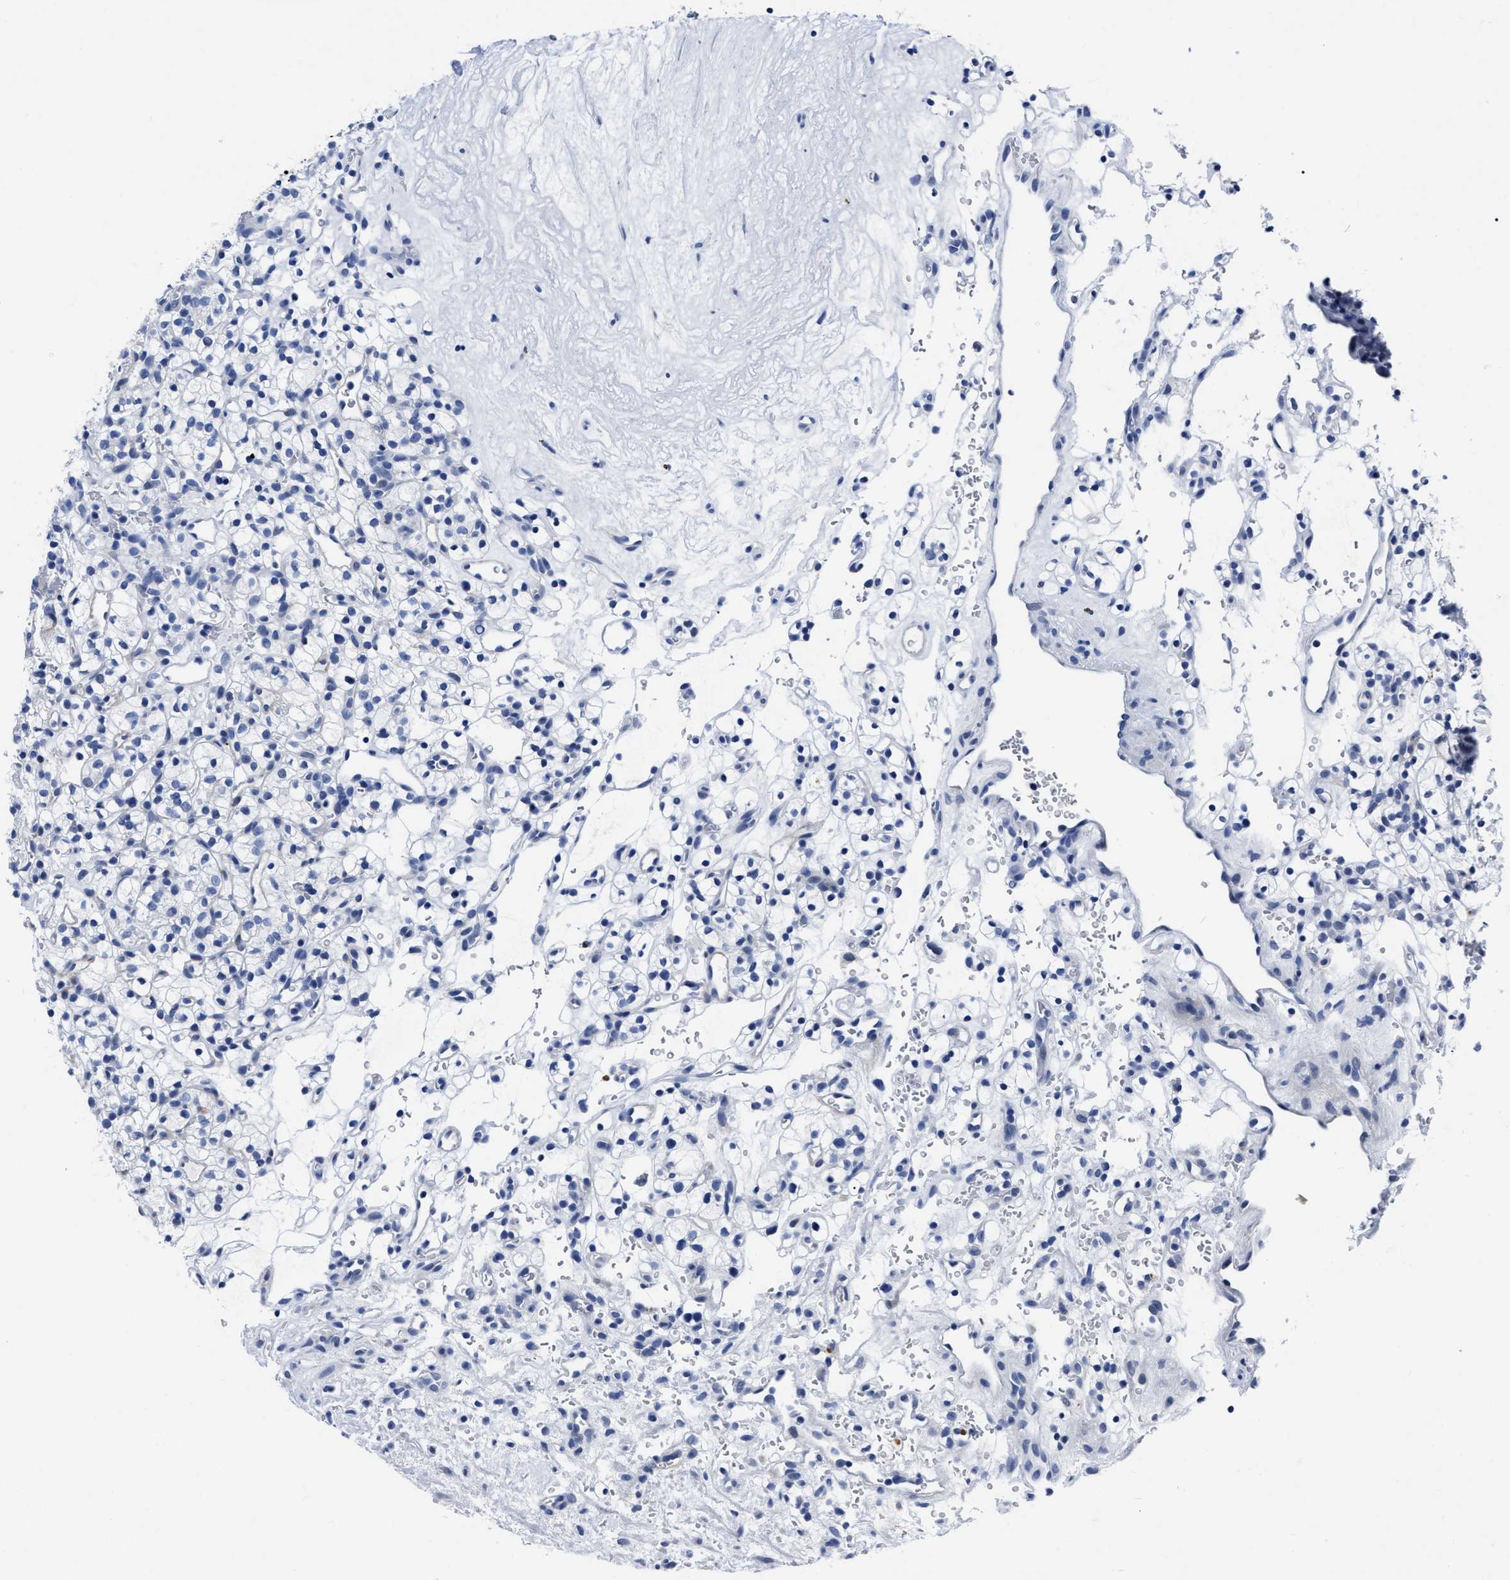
{"staining": {"intensity": "negative", "quantity": "none", "location": "none"}, "tissue": "renal cancer", "cell_type": "Tumor cells", "image_type": "cancer", "snomed": [{"axis": "morphology", "description": "Adenocarcinoma, NOS"}, {"axis": "topography", "description": "Kidney"}], "caption": "DAB (3,3'-diaminobenzidine) immunohistochemical staining of renal cancer shows no significant positivity in tumor cells. Brightfield microscopy of immunohistochemistry stained with DAB (brown) and hematoxylin (blue), captured at high magnification.", "gene": "MOV10L1", "patient": {"sex": "female", "age": 57}}